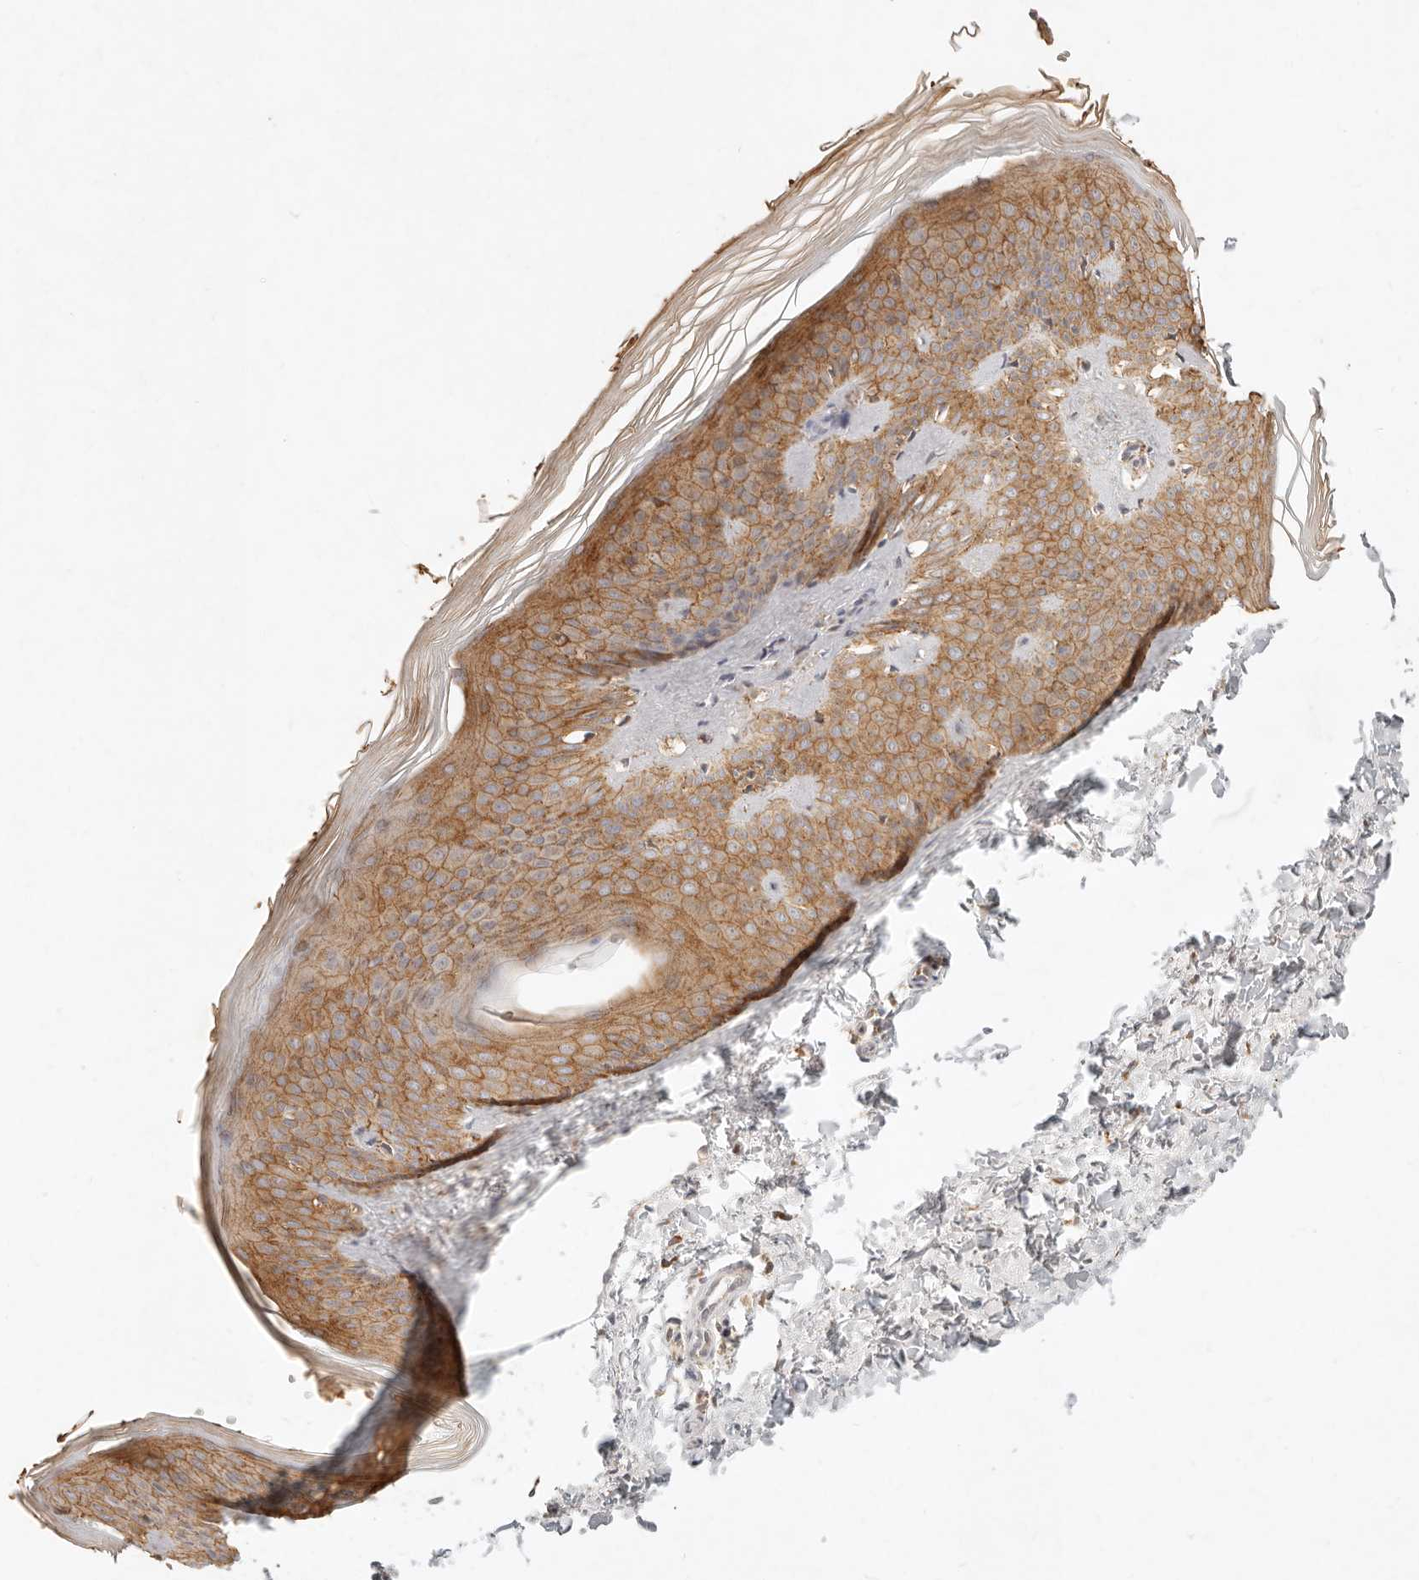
{"staining": {"intensity": "negative", "quantity": "none", "location": "none"}, "tissue": "skin", "cell_type": "Fibroblasts", "image_type": "normal", "snomed": [{"axis": "morphology", "description": "Normal tissue, NOS"}, {"axis": "topography", "description": "Skin"}], "caption": "Immunohistochemistry micrograph of benign skin stained for a protein (brown), which exhibits no expression in fibroblasts. The staining is performed using DAB brown chromogen with nuclei counter-stained in using hematoxylin.", "gene": "C1orf127", "patient": {"sex": "female", "age": 27}}